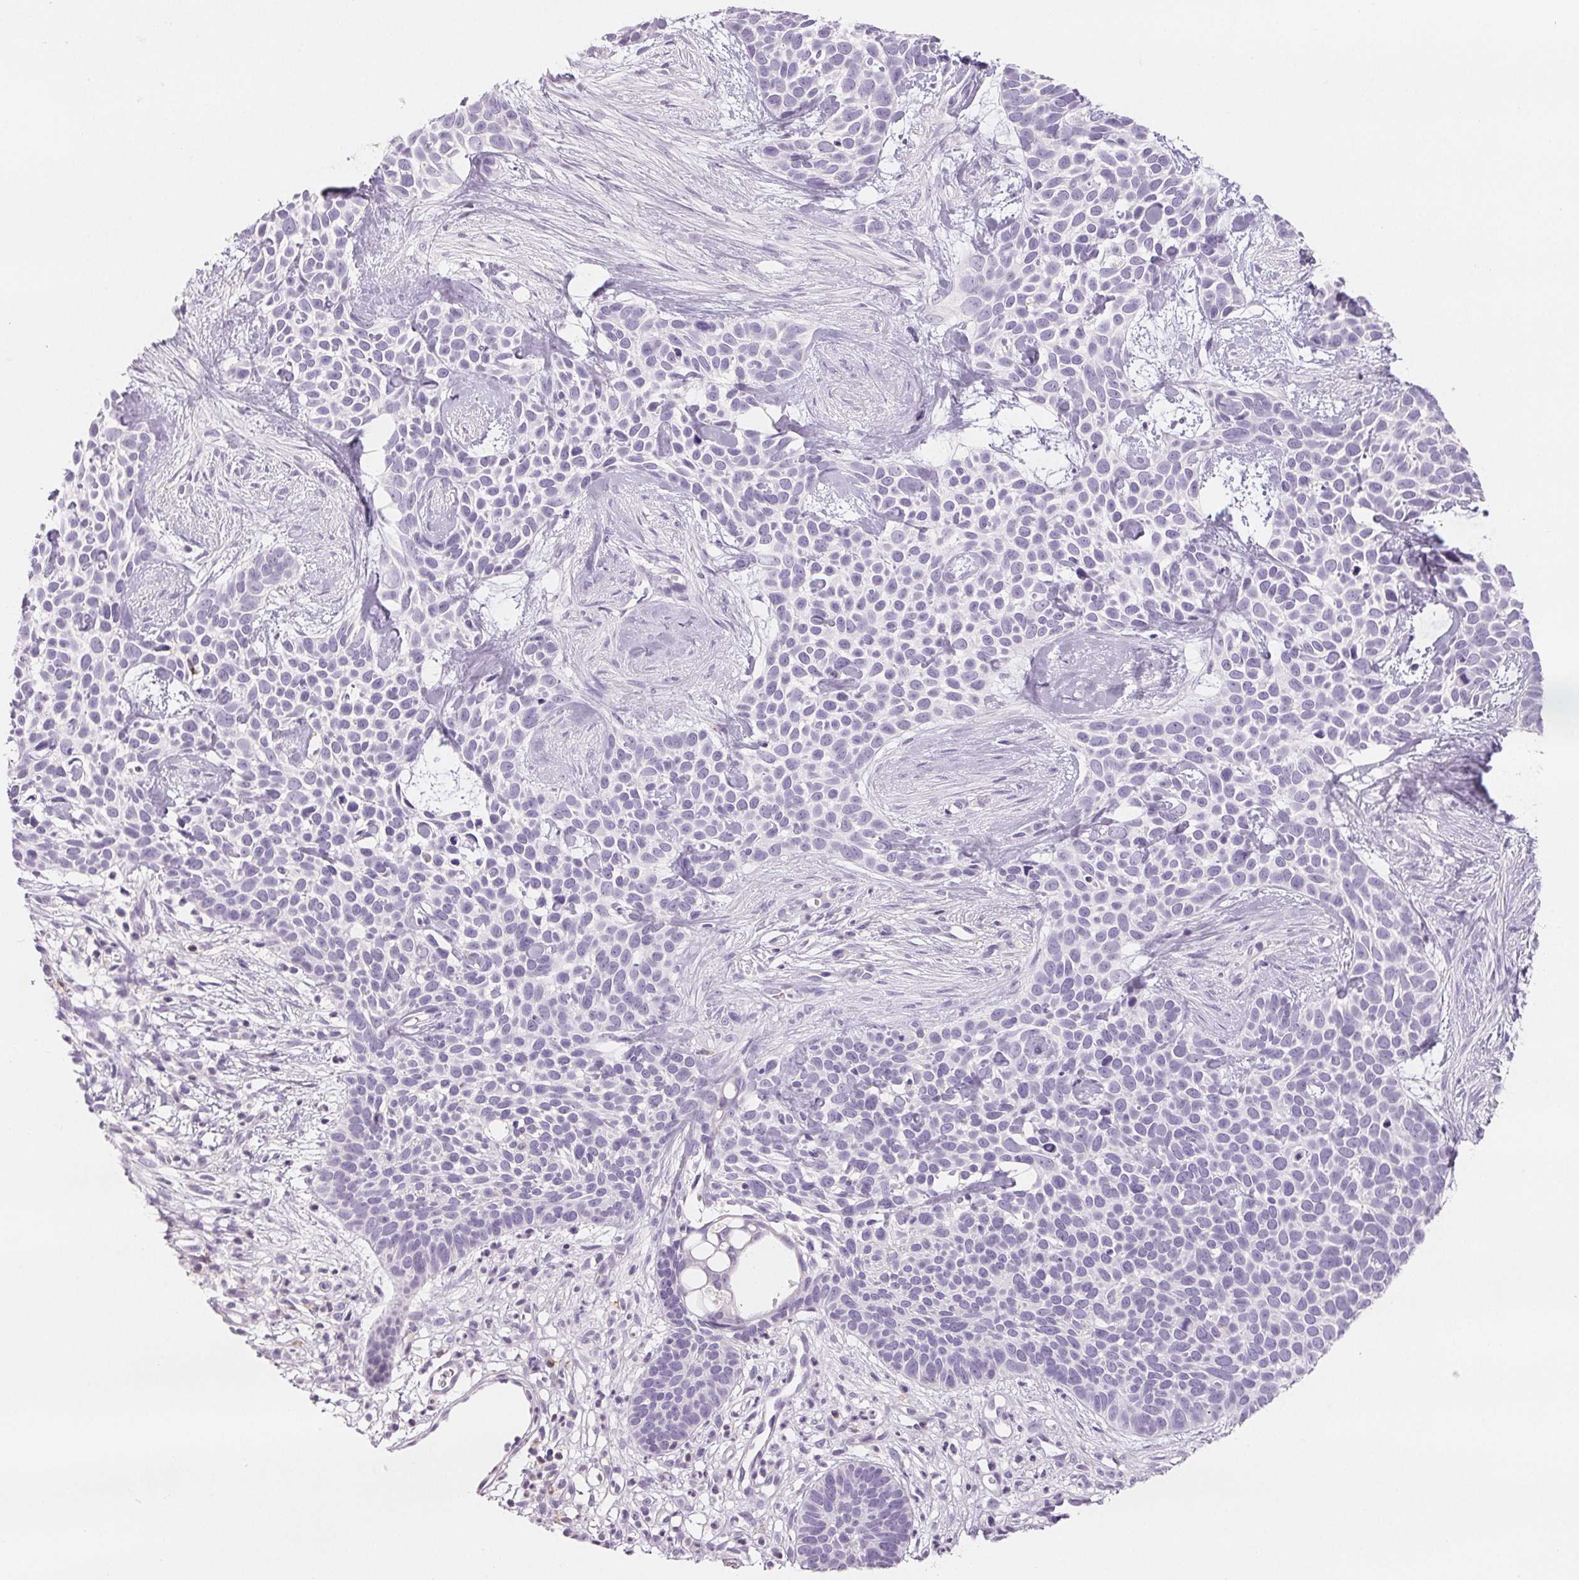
{"staining": {"intensity": "negative", "quantity": "none", "location": "none"}, "tissue": "skin cancer", "cell_type": "Tumor cells", "image_type": "cancer", "snomed": [{"axis": "morphology", "description": "Basal cell carcinoma"}, {"axis": "topography", "description": "Skin"}], "caption": "A micrograph of human skin cancer (basal cell carcinoma) is negative for staining in tumor cells. (DAB (3,3'-diaminobenzidine) immunohistochemistry (IHC) visualized using brightfield microscopy, high magnification).", "gene": "CD69", "patient": {"sex": "male", "age": 69}}